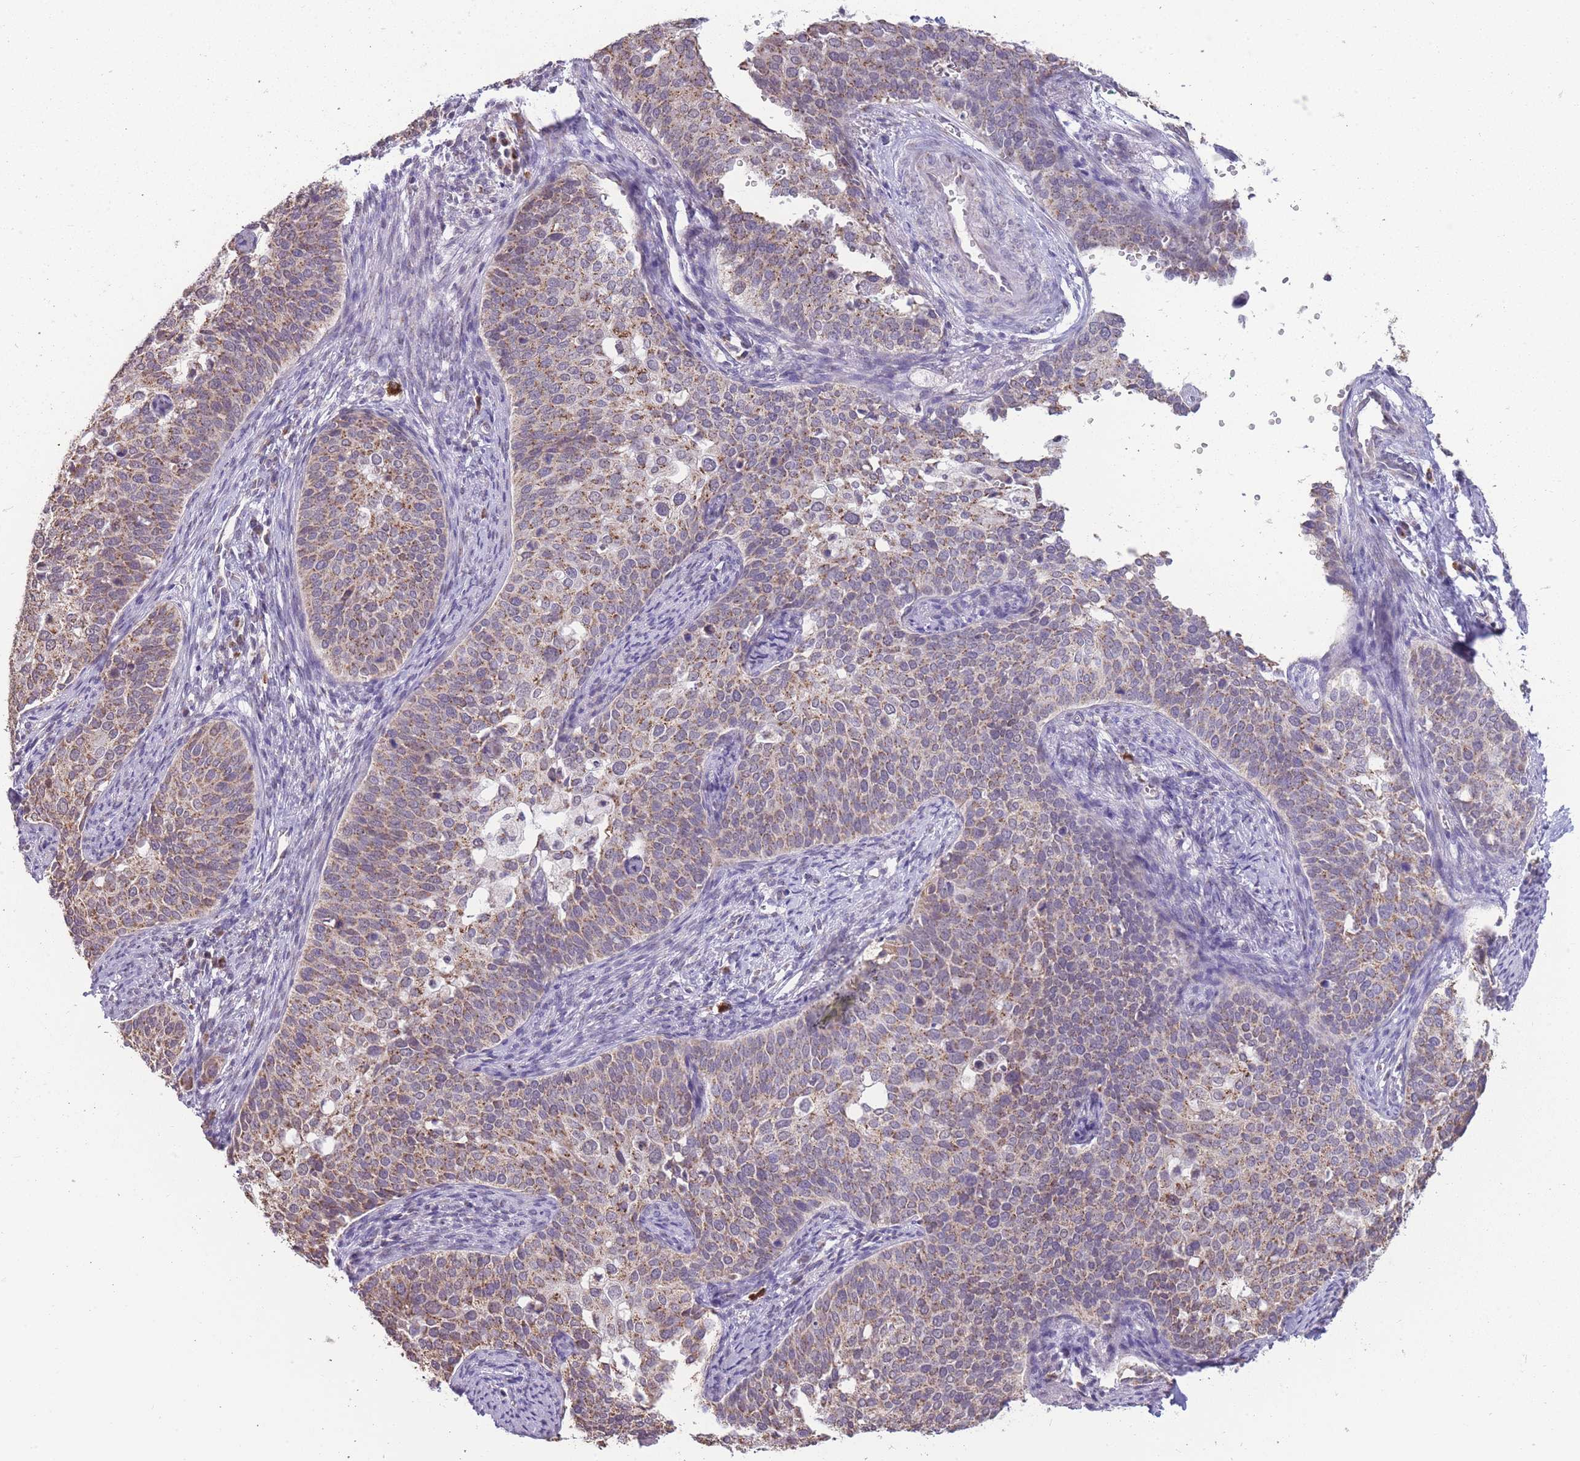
{"staining": {"intensity": "weak", "quantity": ">75%", "location": "cytoplasmic/membranous"}, "tissue": "cervical cancer", "cell_type": "Tumor cells", "image_type": "cancer", "snomed": [{"axis": "morphology", "description": "Squamous cell carcinoma, NOS"}, {"axis": "topography", "description": "Cervix"}], "caption": "Immunohistochemistry (IHC) histopathology image of neoplastic tissue: human cervical cancer stained using immunohistochemistry (IHC) shows low levels of weak protein expression localized specifically in the cytoplasmic/membranous of tumor cells, appearing as a cytoplasmic/membranous brown color.", "gene": "NELL1", "patient": {"sex": "female", "age": 44}}